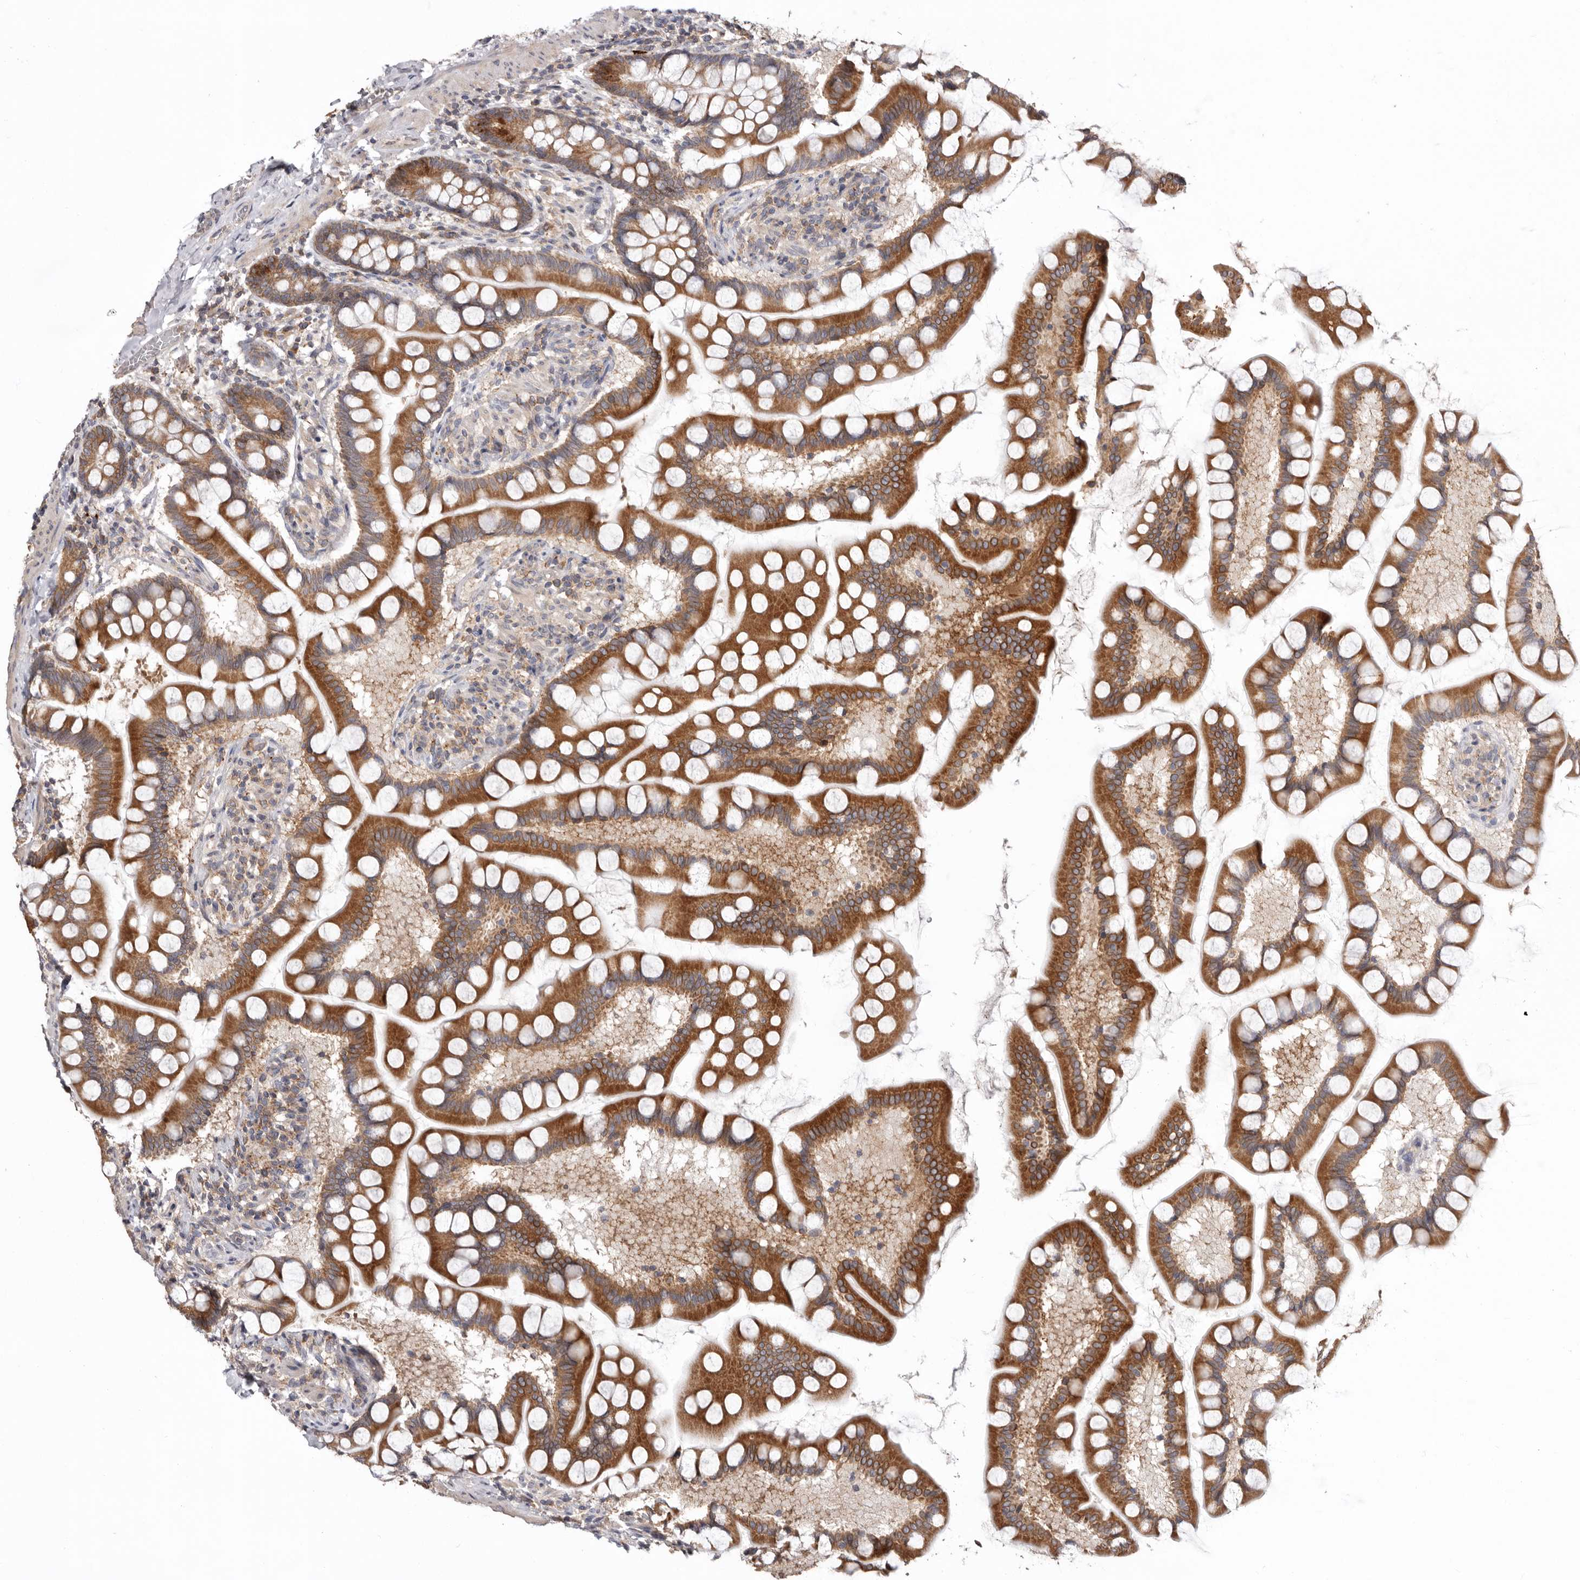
{"staining": {"intensity": "strong", "quantity": ">75%", "location": "cytoplasmic/membranous"}, "tissue": "small intestine", "cell_type": "Glandular cells", "image_type": "normal", "snomed": [{"axis": "morphology", "description": "Normal tissue, NOS"}, {"axis": "topography", "description": "Small intestine"}], "caption": "Glandular cells display high levels of strong cytoplasmic/membranous staining in about >75% of cells in unremarkable small intestine. Ihc stains the protein in brown and the nuclei are stained blue.", "gene": "TMUB1", "patient": {"sex": "male", "age": 41}}